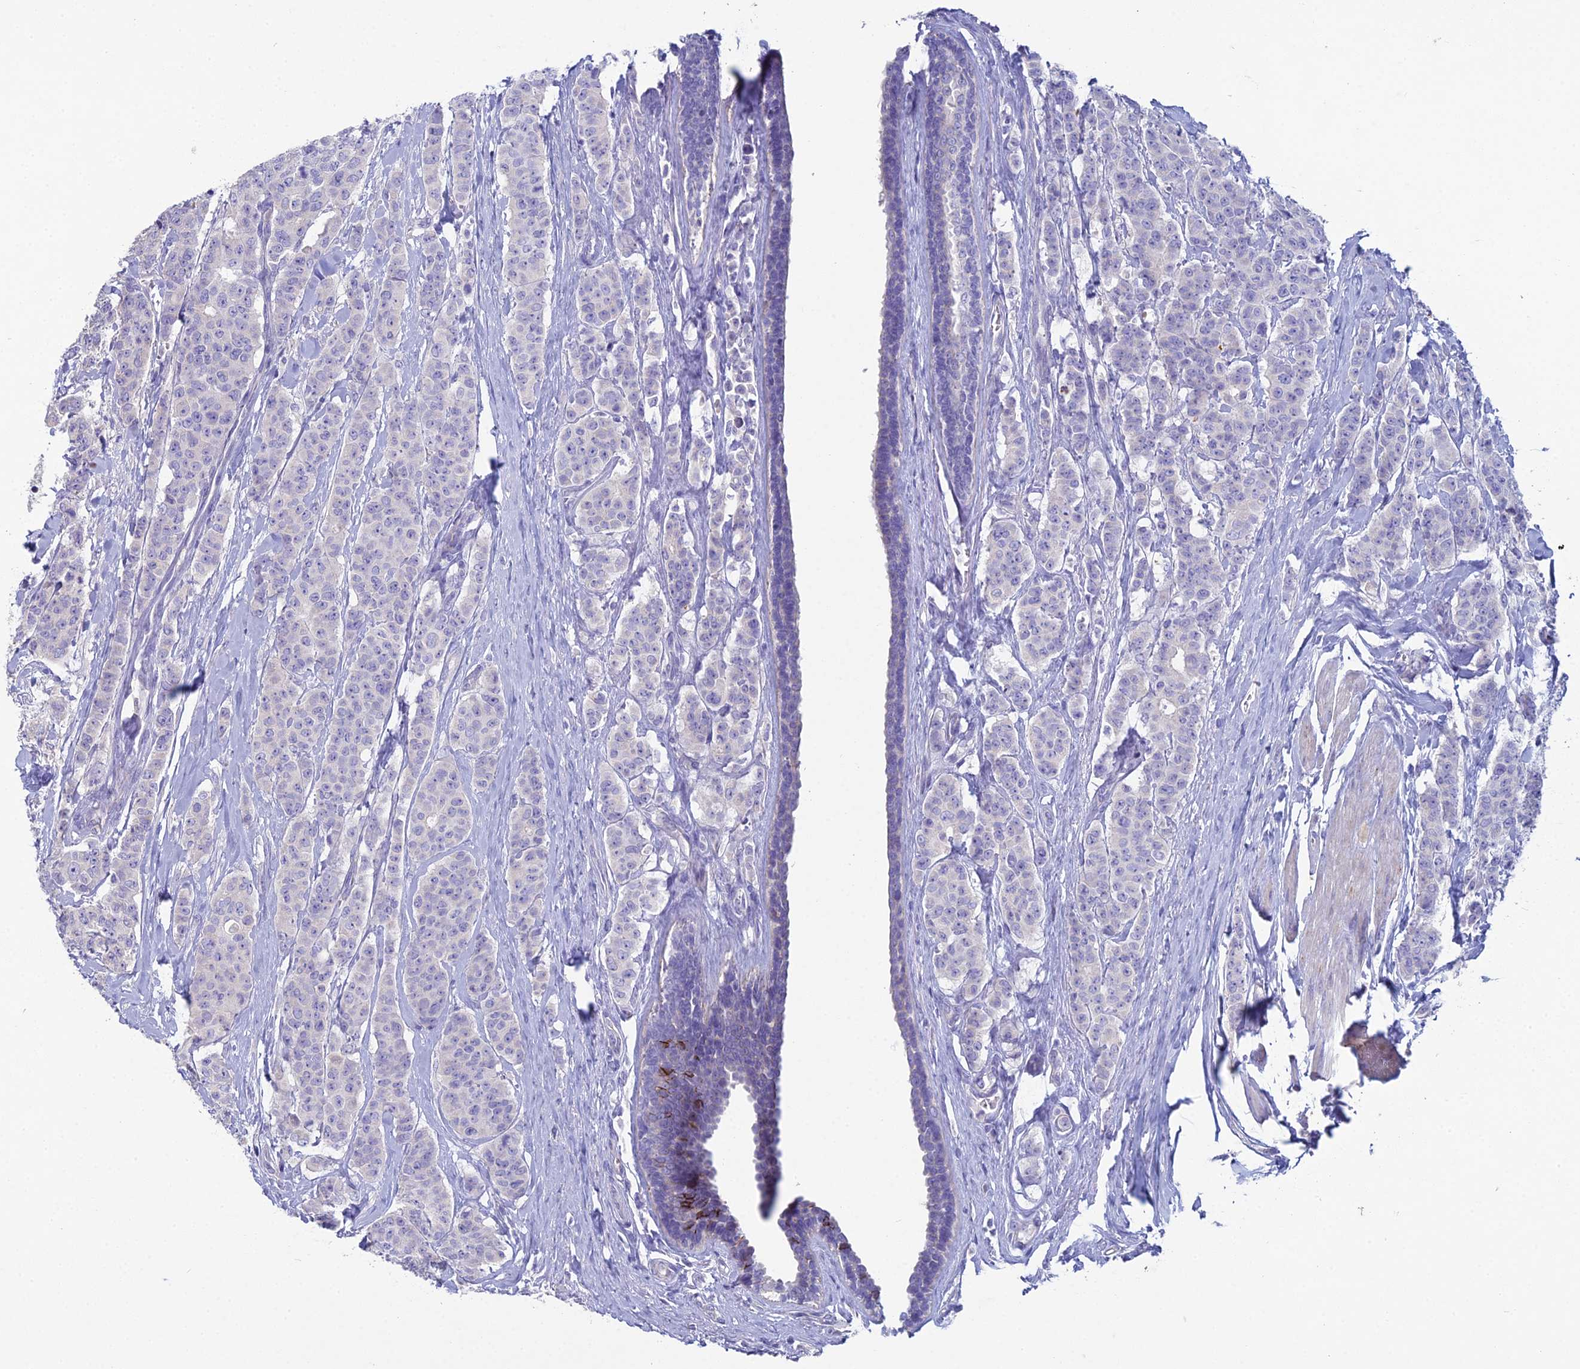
{"staining": {"intensity": "negative", "quantity": "none", "location": "none"}, "tissue": "breast cancer", "cell_type": "Tumor cells", "image_type": "cancer", "snomed": [{"axis": "morphology", "description": "Duct carcinoma"}, {"axis": "topography", "description": "Breast"}], "caption": "Tumor cells show no significant expression in breast cancer. (Immunohistochemistry (ihc), brightfield microscopy, high magnification).", "gene": "NCAM1", "patient": {"sex": "female", "age": 40}}